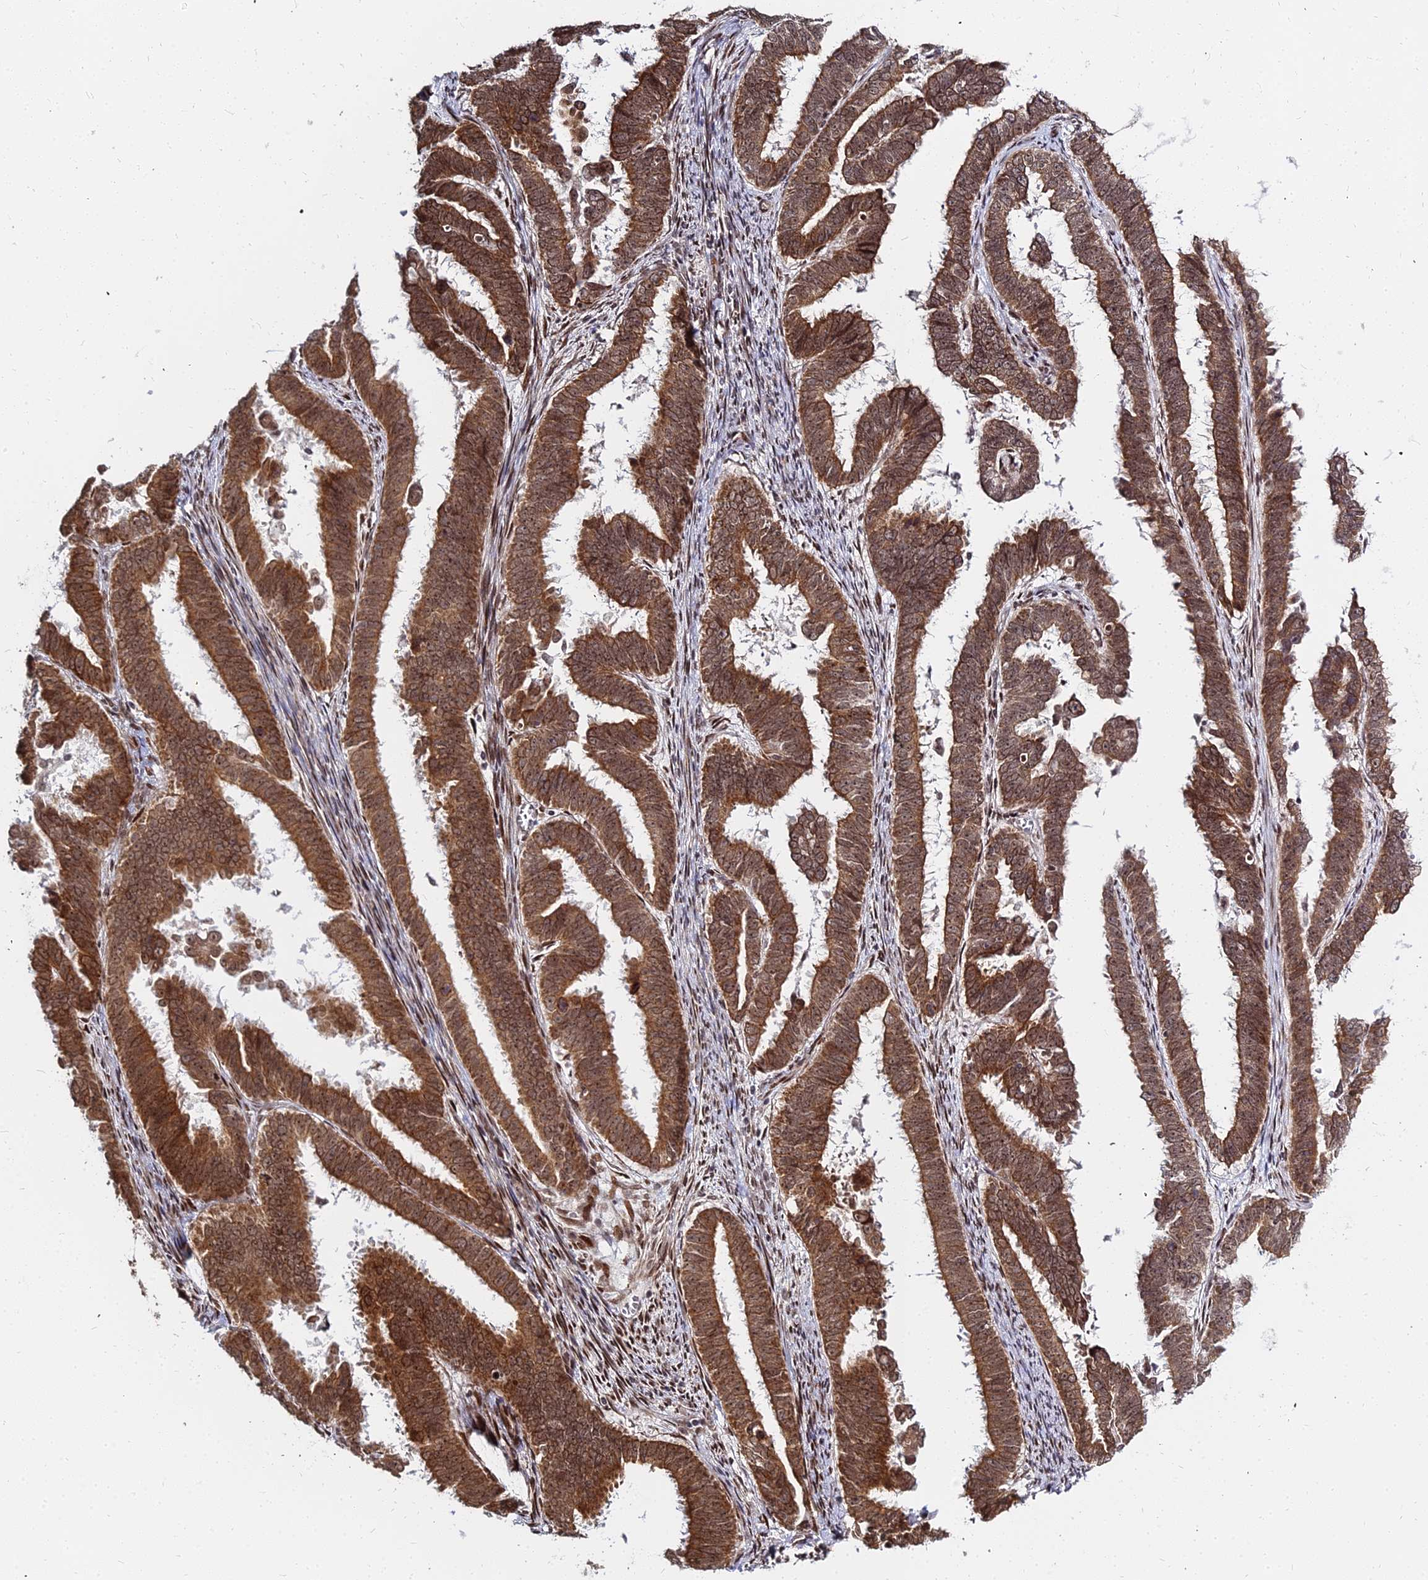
{"staining": {"intensity": "moderate", "quantity": ">75%", "location": "cytoplasmic/membranous,nuclear"}, "tissue": "endometrial cancer", "cell_type": "Tumor cells", "image_type": "cancer", "snomed": [{"axis": "morphology", "description": "Adenocarcinoma, NOS"}, {"axis": "topography", "description": "Endometrium"}], "caption": "An image of adenocarcinoma (endometrial) stained for a protein shows moderate cytoplasmic/membranous and nuclear brown staining in tumor cells. Using DAB (3,3'-diaminobenzidine) (brown) and hematoxylin (blue) stains, captured at high magnification using brightfield microscopy.", "gene": "ABCA2", "patient": {"sex": "female", "age": 75}}